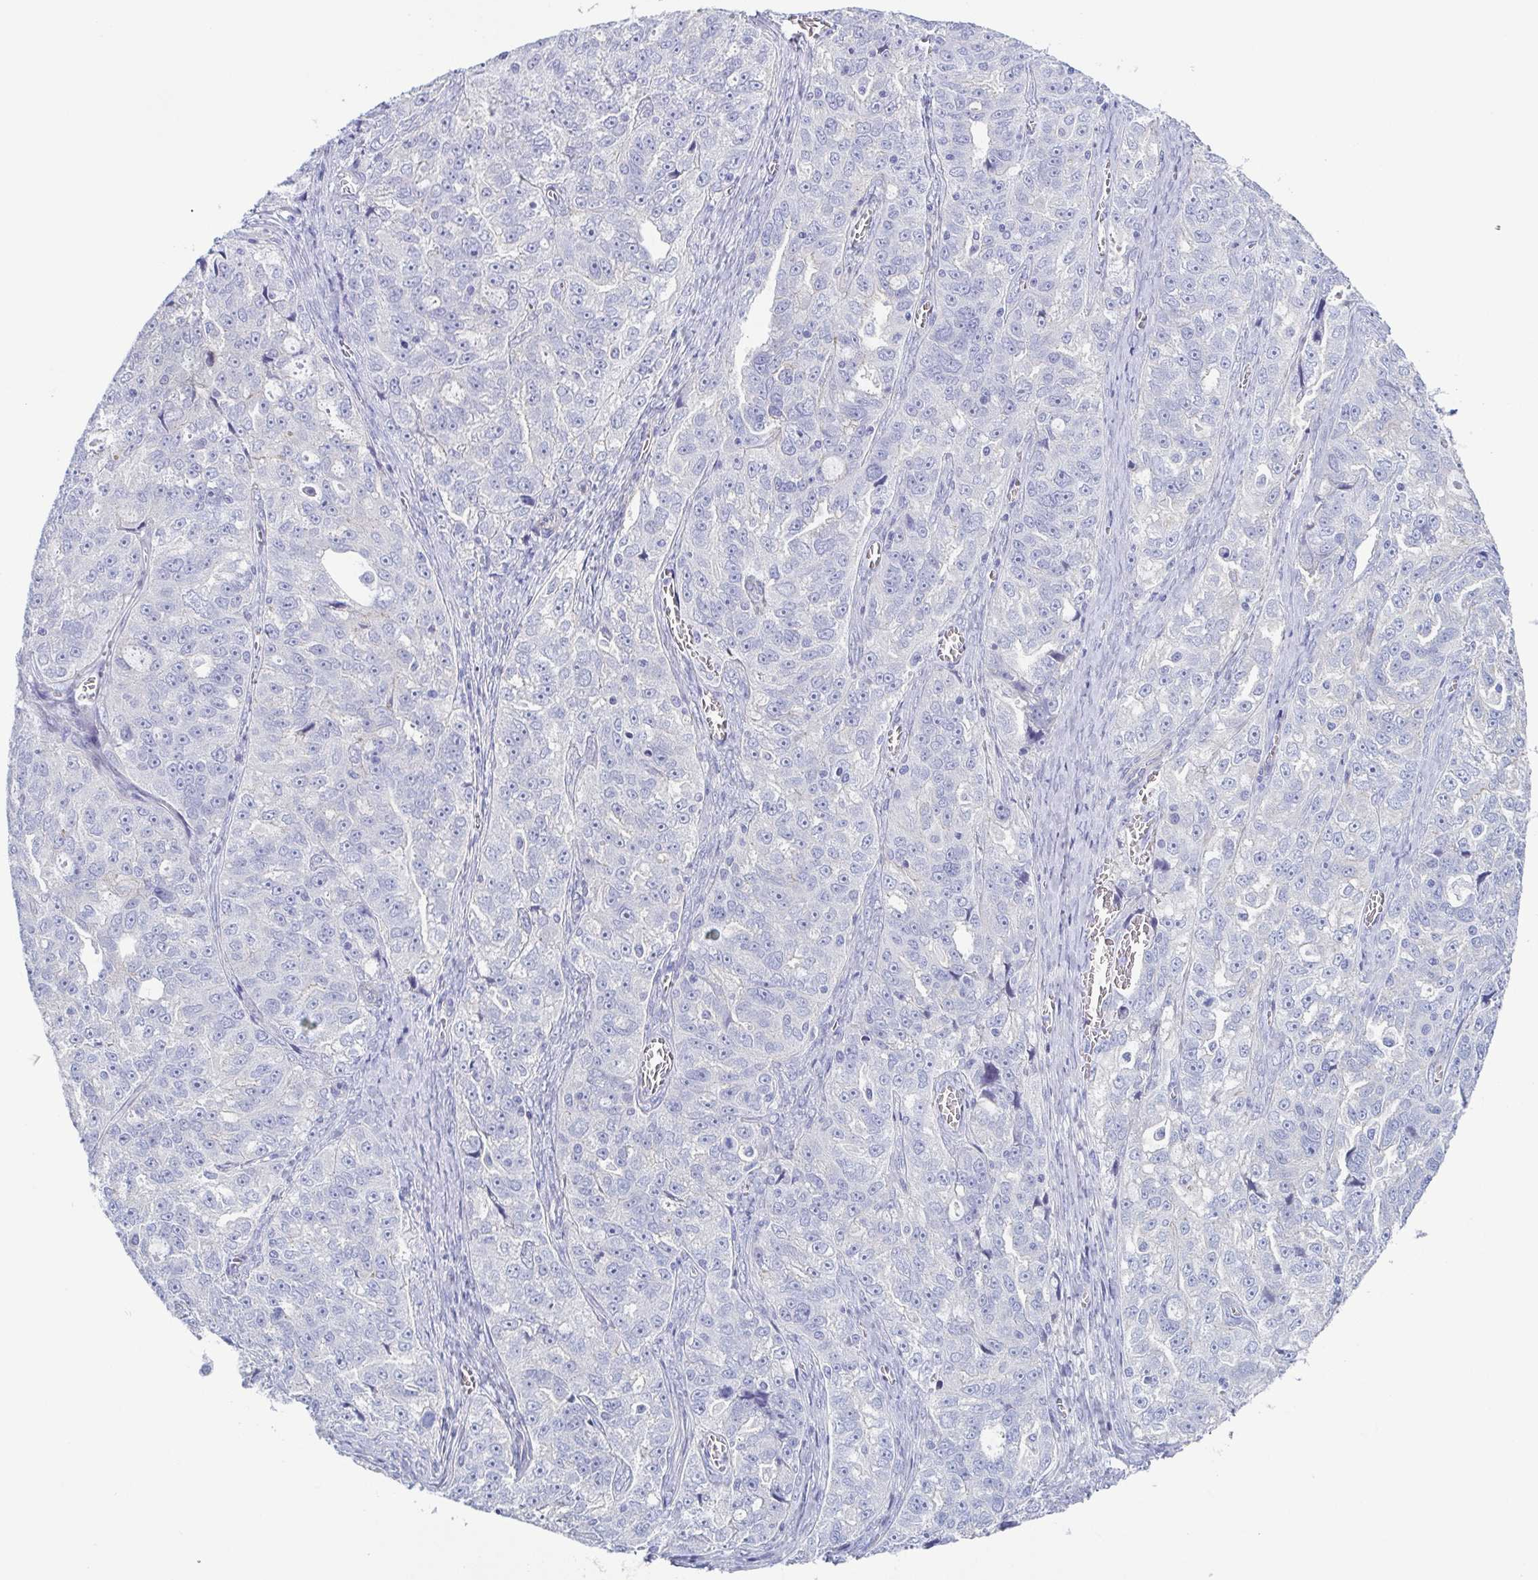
{"staining": {"intensity": "negative", "quantity": "none", "location": "none"}, "tissue": "ovarian cancer", "cell_type": "Tumor cells", "image_type": "cancer", "snomed": [{"axis": "morphology", "description": "Cystadenocarcinoma, serous, NOS"}, {"axis": "topography", "description": "Ovary"}], "caption": "This is a image of immunohistochemistry staining of serous cystadenocarcinoma (ovarian), which shows no positivity in tumor cells.", "gene": "DYNC1I1", "patient": {"sex": "female", "age": 51}}